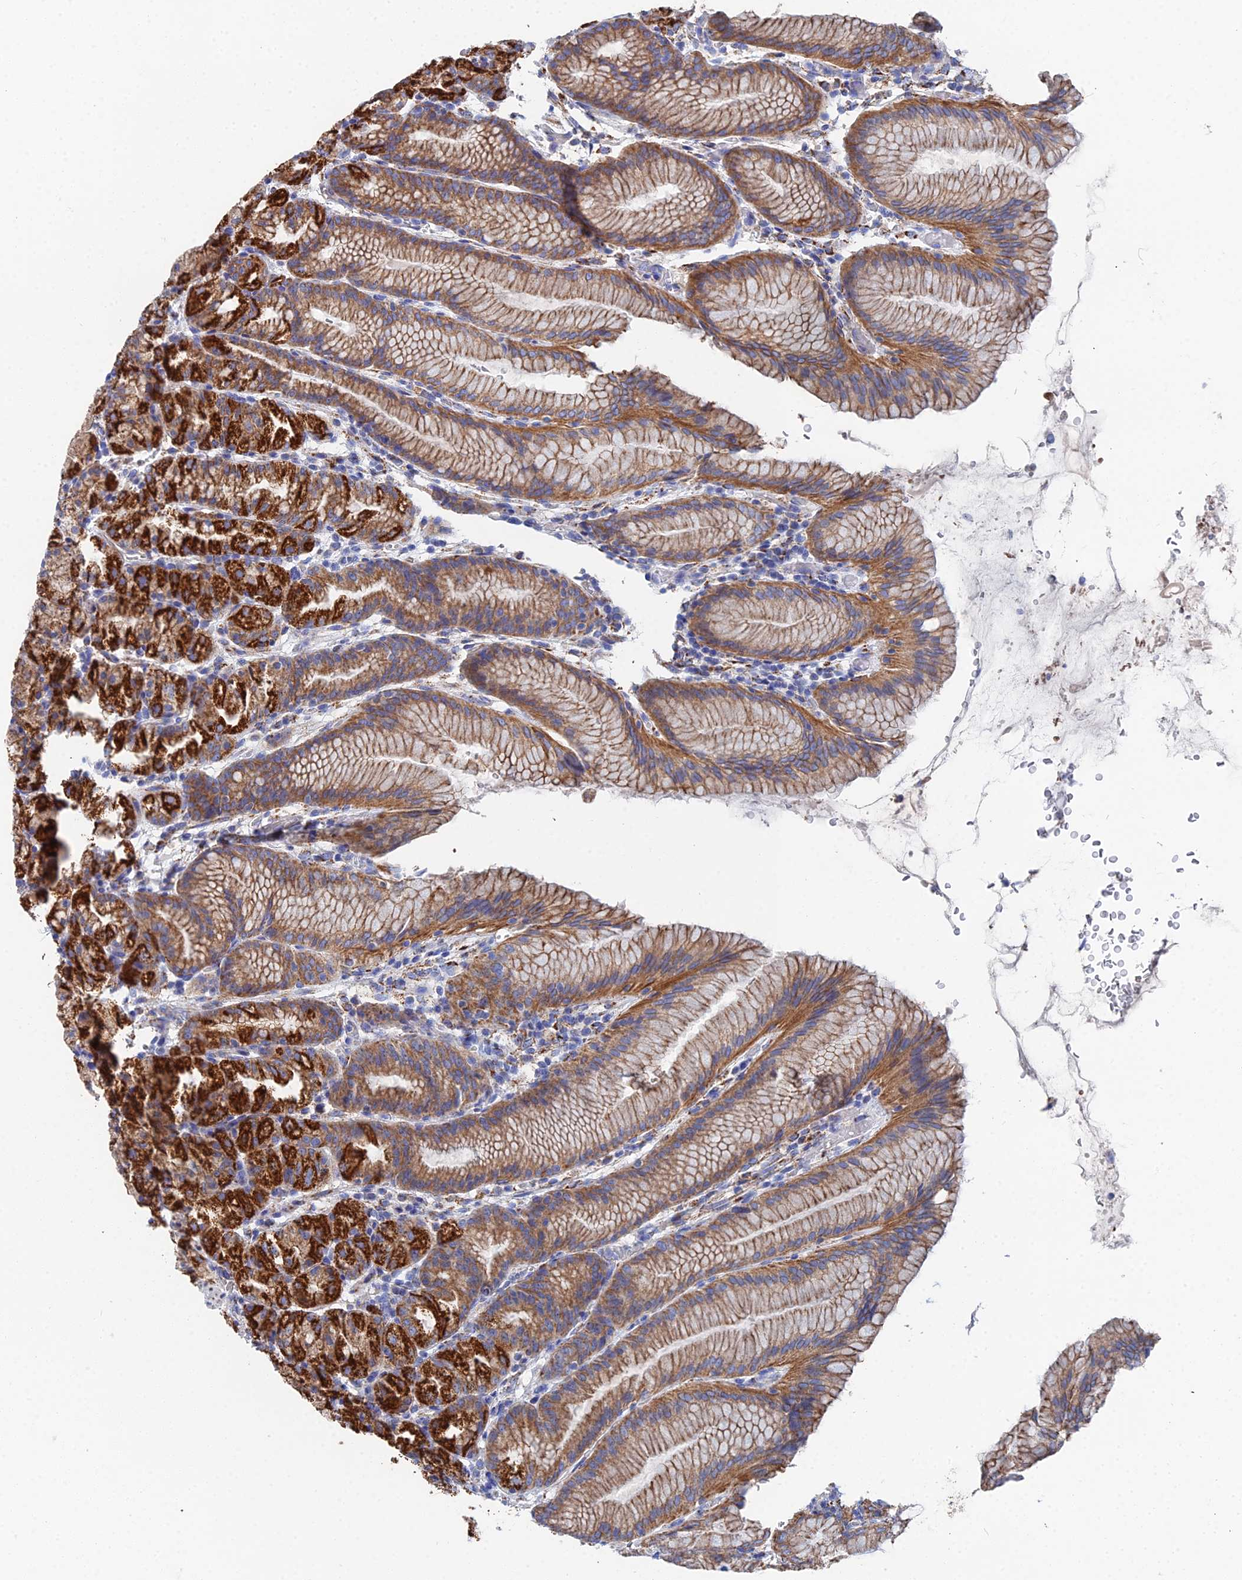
{"staining": {"intensity": "strong", "quantity": ">75%", "location": "cytoplasmic/membranous"}, "tissue": "stomach", "cell_type": "Glandular cells", "image_type": "normal", "snomed": [{"axis": "morphology", "description": "Normal tissue, NOS"}, {"axis": "topography", "description": "Stomach, upper"}], "caption": "Immunohistochemical staining of unremarkable stomach demonstrates high levels of strong cytoplasmic/membranous expression in approximately >75% of glandular cells.", "gene": "IFT80", "patient": {"sex": "male", "age": 48}}